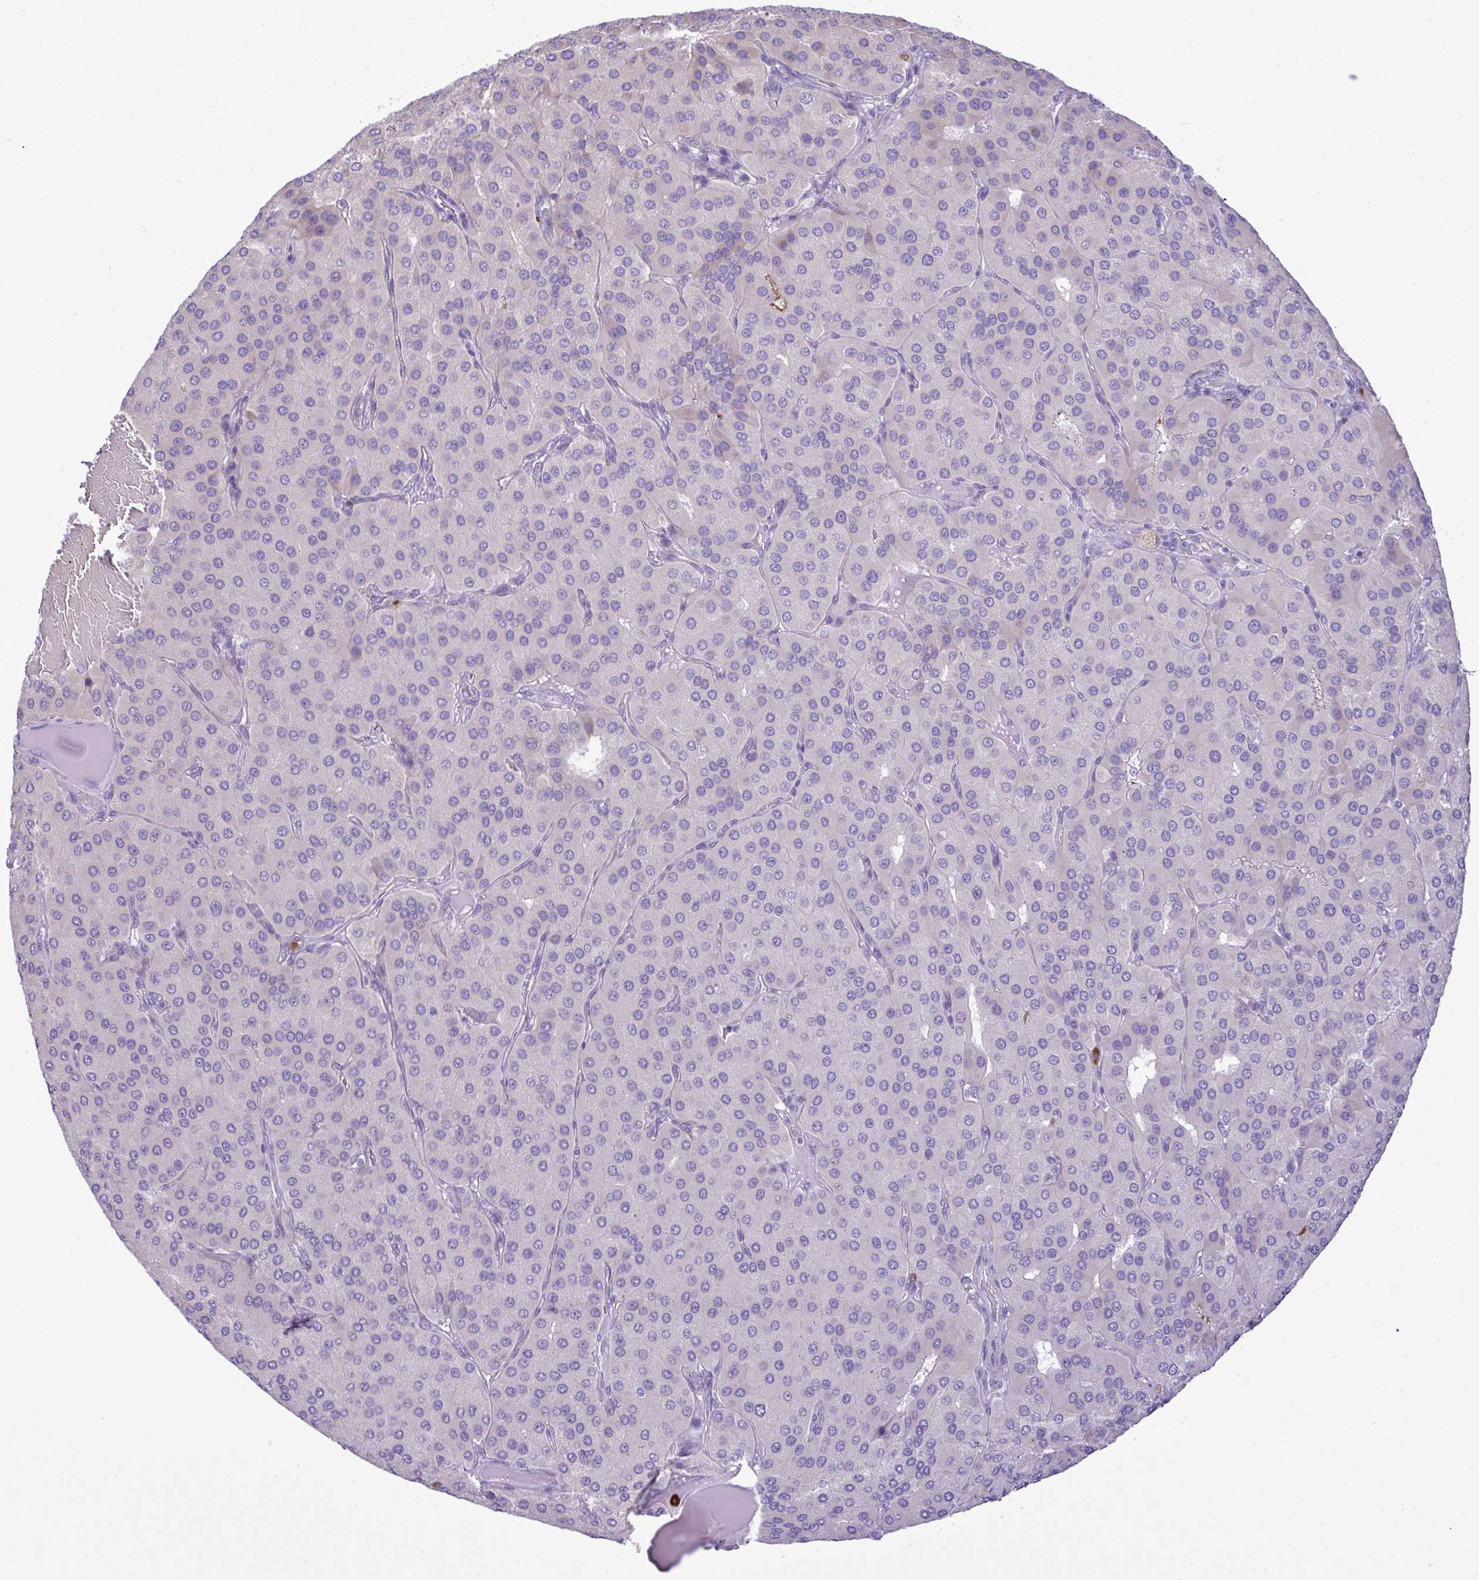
{"staining": {"intensity": "negative", "quantity": "none", "location": "none"}, "tissue": "parathyroid gland", "cell_type": "Glandular cells", "image_type": "normal", "snomed": [{"axis": "morphology", "description": "Normal tissue, NOS"}, {"axis": "morphology", "description": "Adenoma, NOS"}, {"axis": "topography", "description": "Parathyroid gland"}], "caption": "Human parathyroid gland stained for a protein using immunohistochemistry exhibits no expression in glandular cells.", "gene": "SPAG1", "patient": {"sex": "female", "age": 86}}